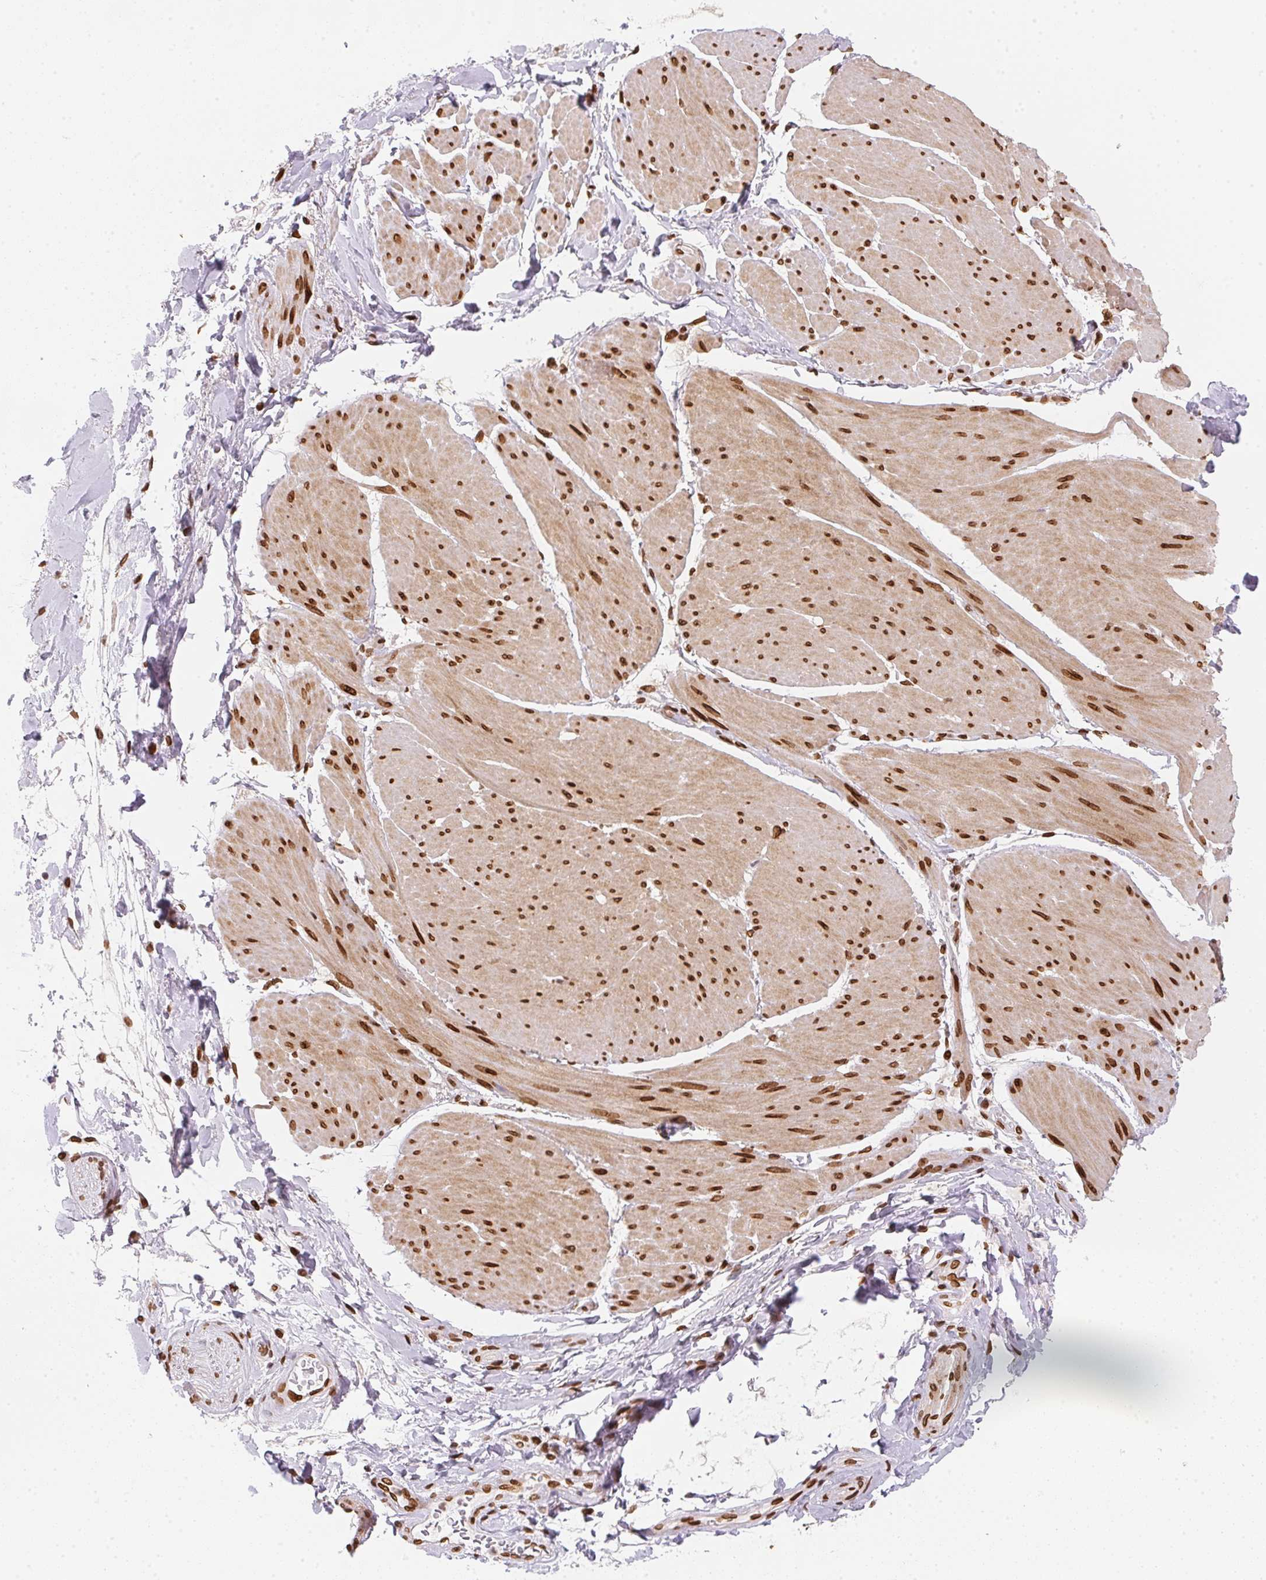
{"staining": {"intensity": "moderate", "quantity": "25%-75%", "location": "nuclear"}, "tissue": "adipose tissue", "cell_type": "Adipocytes", "image_type": "normal", "snomed": [{"axis": "morphology", "description": "Normal tissue, NOS"}, {"axis": "topography", "description": "Urinary bladder"}, {"axis": "topography", "description": "Peripheral nerve tissue"}], "caption": "There is medium levels of moderate nuclear positivity in adipocytes of benign adipose tissue, as demonstrated by immunohistochemical staining (brown color).", "gene": "SAP30BP", "patient": {"sex": "female", "age": 60}}